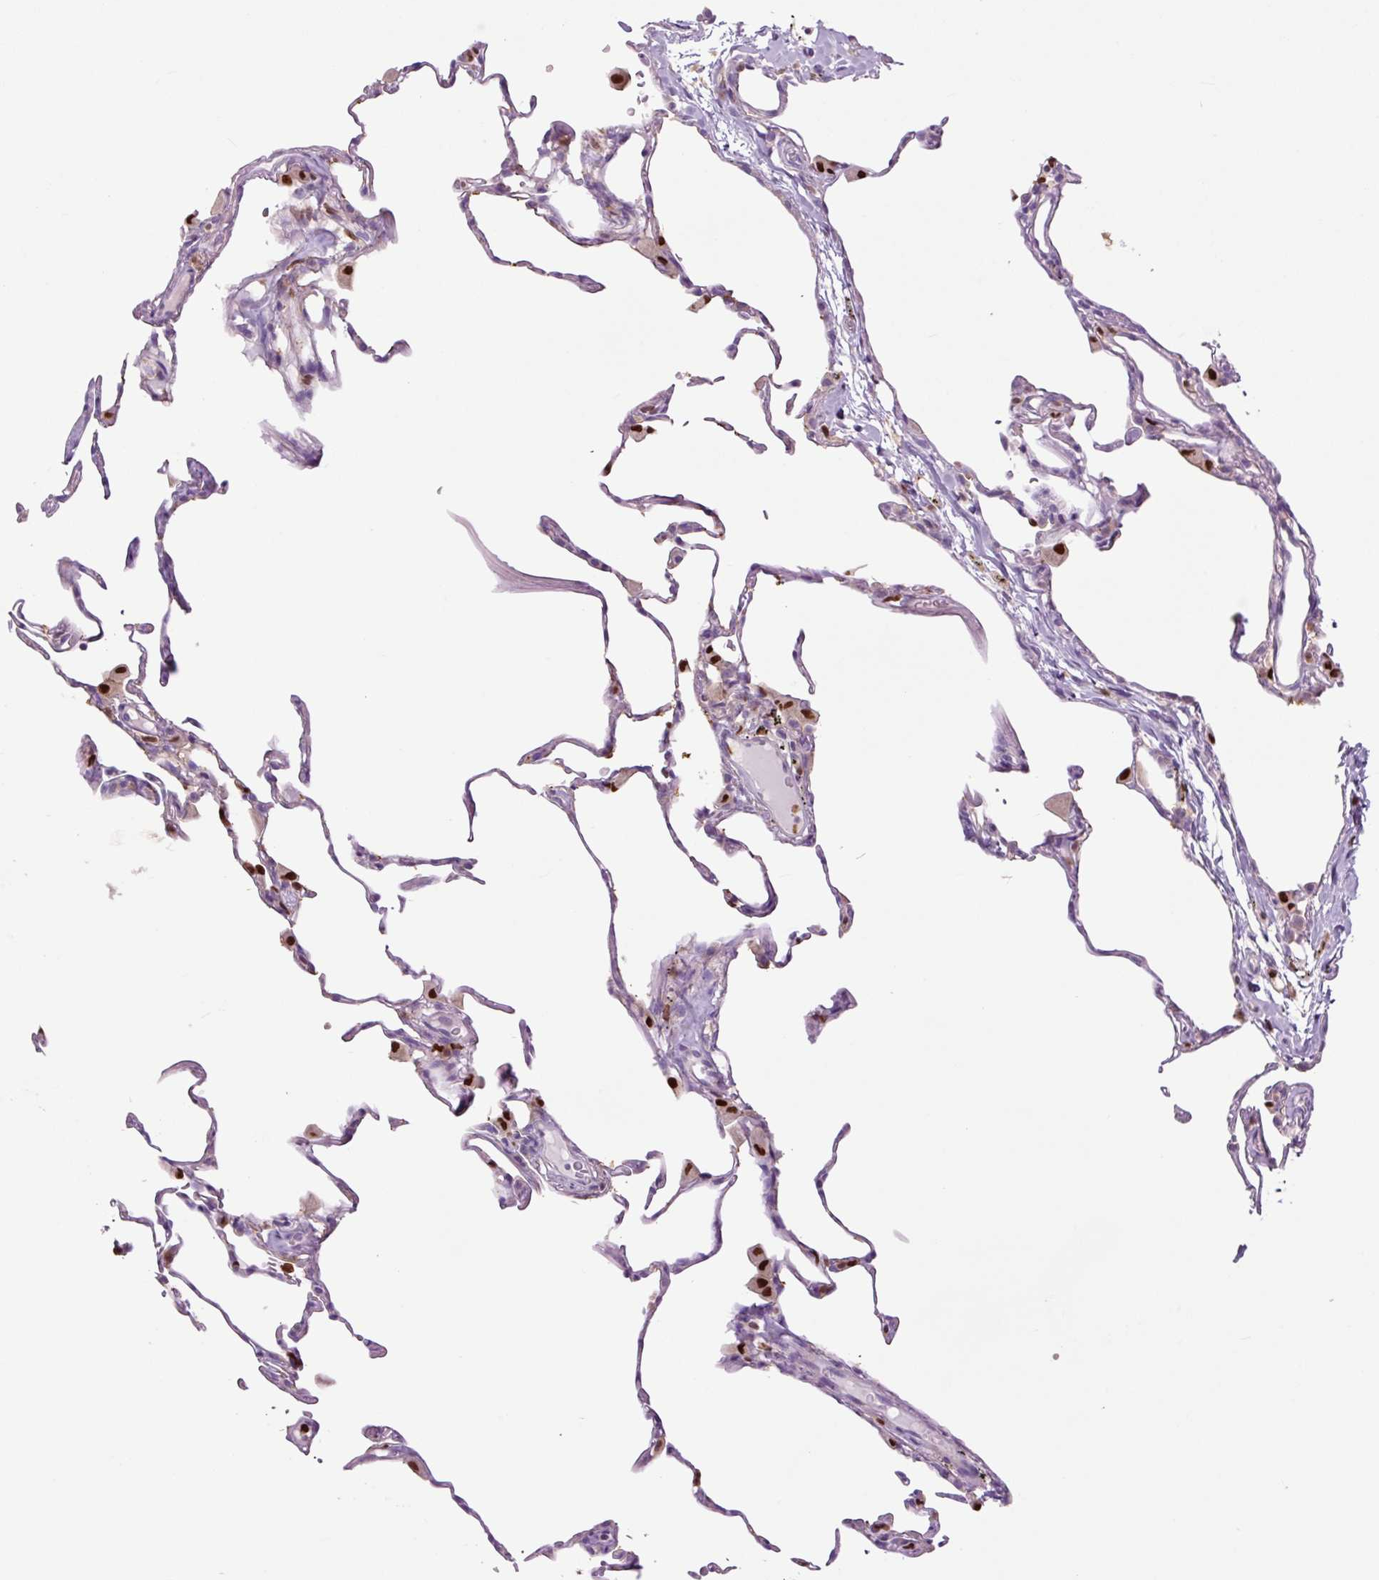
{"staining": {"intensity": "negative", "quantity": "none", "location": "none"}, "tissue": "lung", "cell_type": "Alveolar cells", "image_type": "normal", "snomed": [{"axis": "morphology", "description": "Normal tissue, NOS"}, {"axis": "topography", "description": "Lung"}], "caption": "IHC micrograph of unremarkable human lung stained for a protein (brown), which demonstrates no positivity in alveolar cells. (Stains: DAB (3,3'-diaminobenzidine) immunohistochemistry with hematoxylin counter stain, Microscopy: brightfield microscopy at high magnification).", "gene": "SPI1", "patient": {"sex": "female", "age": 57}}